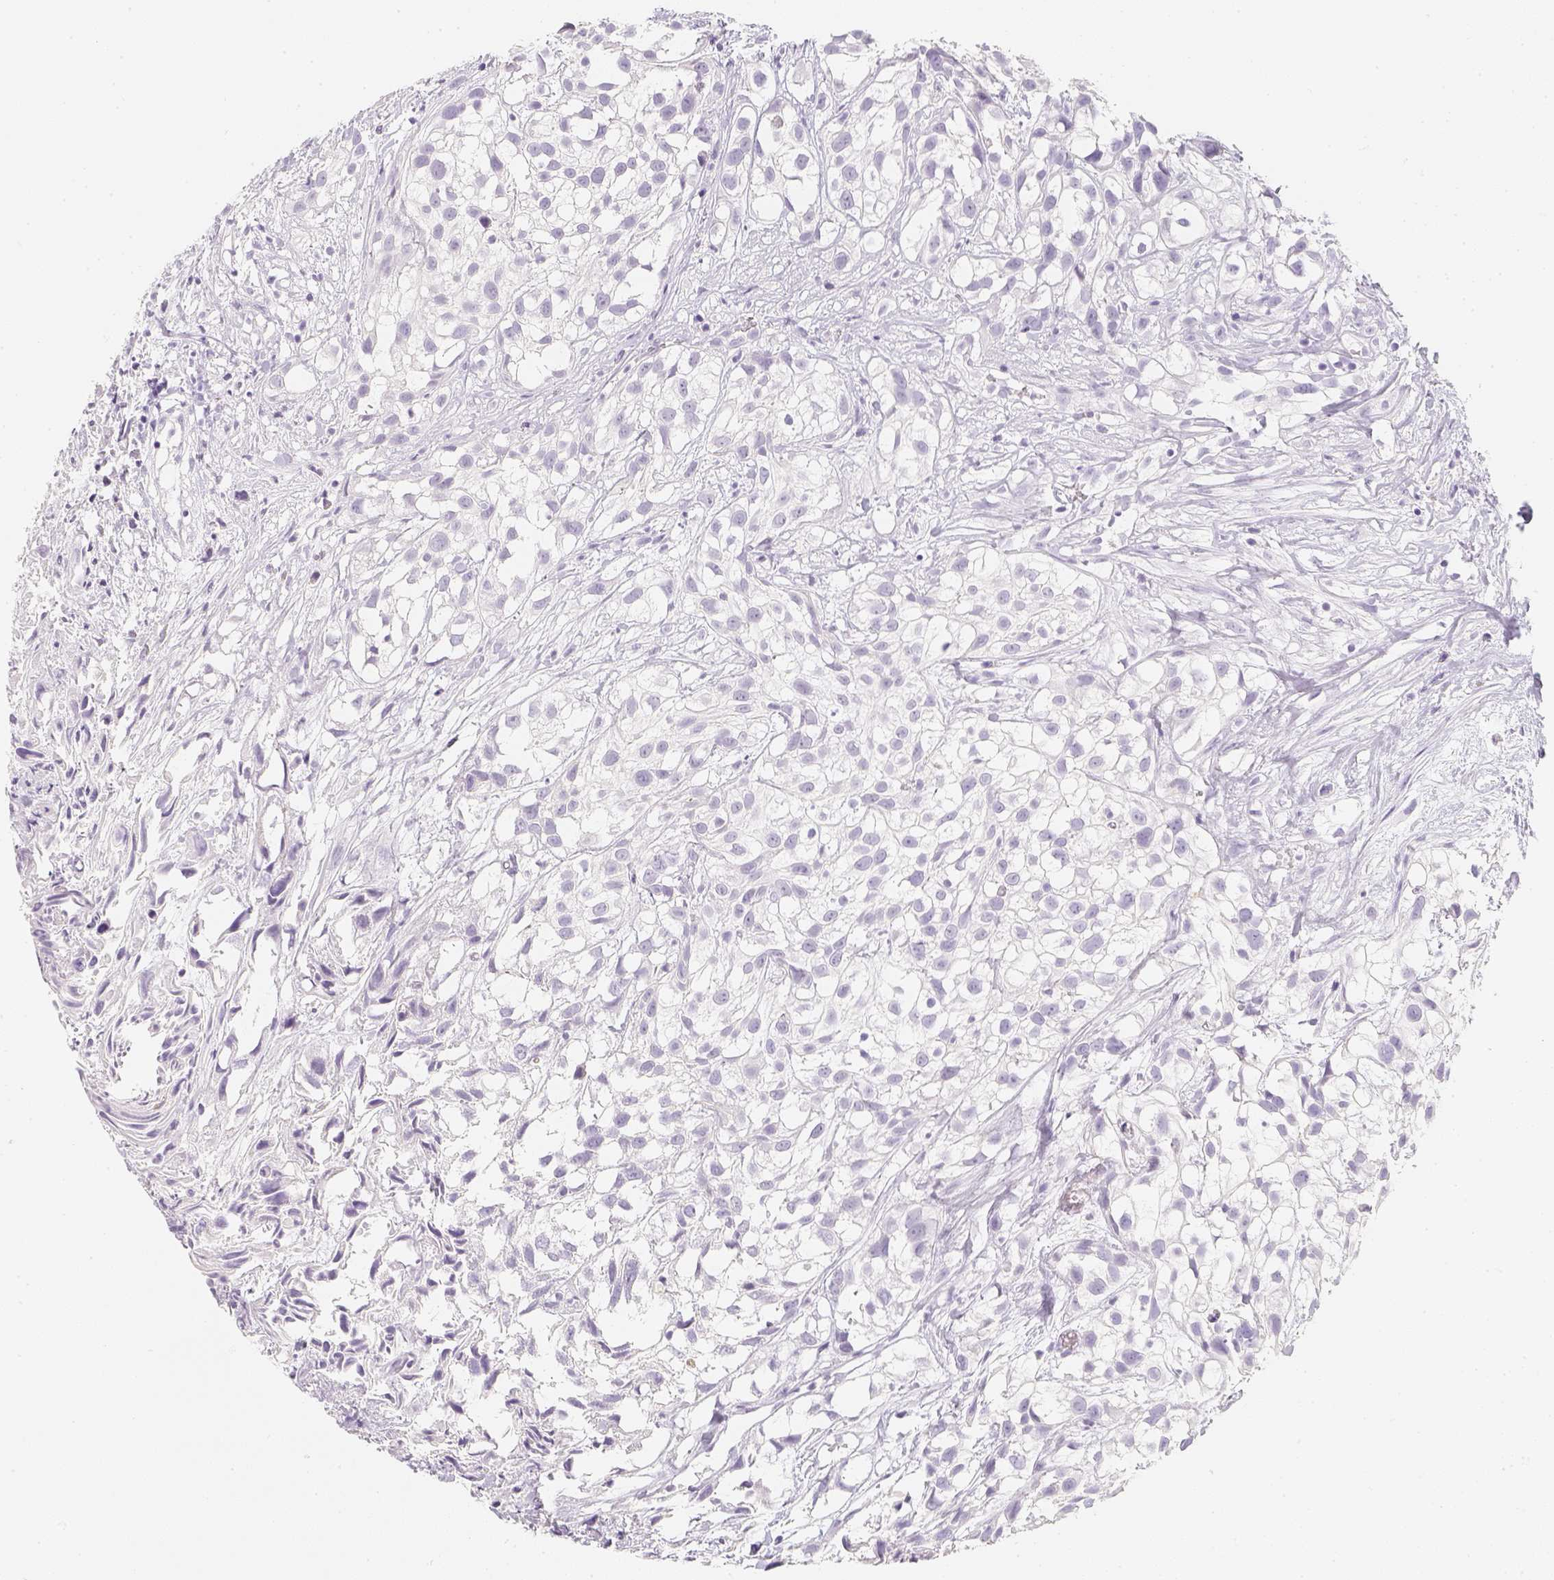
{"staining": {"intensity": "negative", "quantity": "none", "location": "none"}, "tissue": "urothelial cancer", "cell_type": "Tumor cells", "image_type": "cancer", "snomed": [{"axis": "morphology", "description": "Urothelial carcinoma, High grade"}, {"axis": "topography", "description": "Urinary bladder"}], "caption": "Immunohistochemistry photomicrograph of neoplastic tissue: human urothelial cancer stained with DAB (3,3'-diaminobenzidine) reveals no significant protein expression in tumor cells.", "gene": "SLC18A1", "patient": {"sex": "male", "age": 56}}